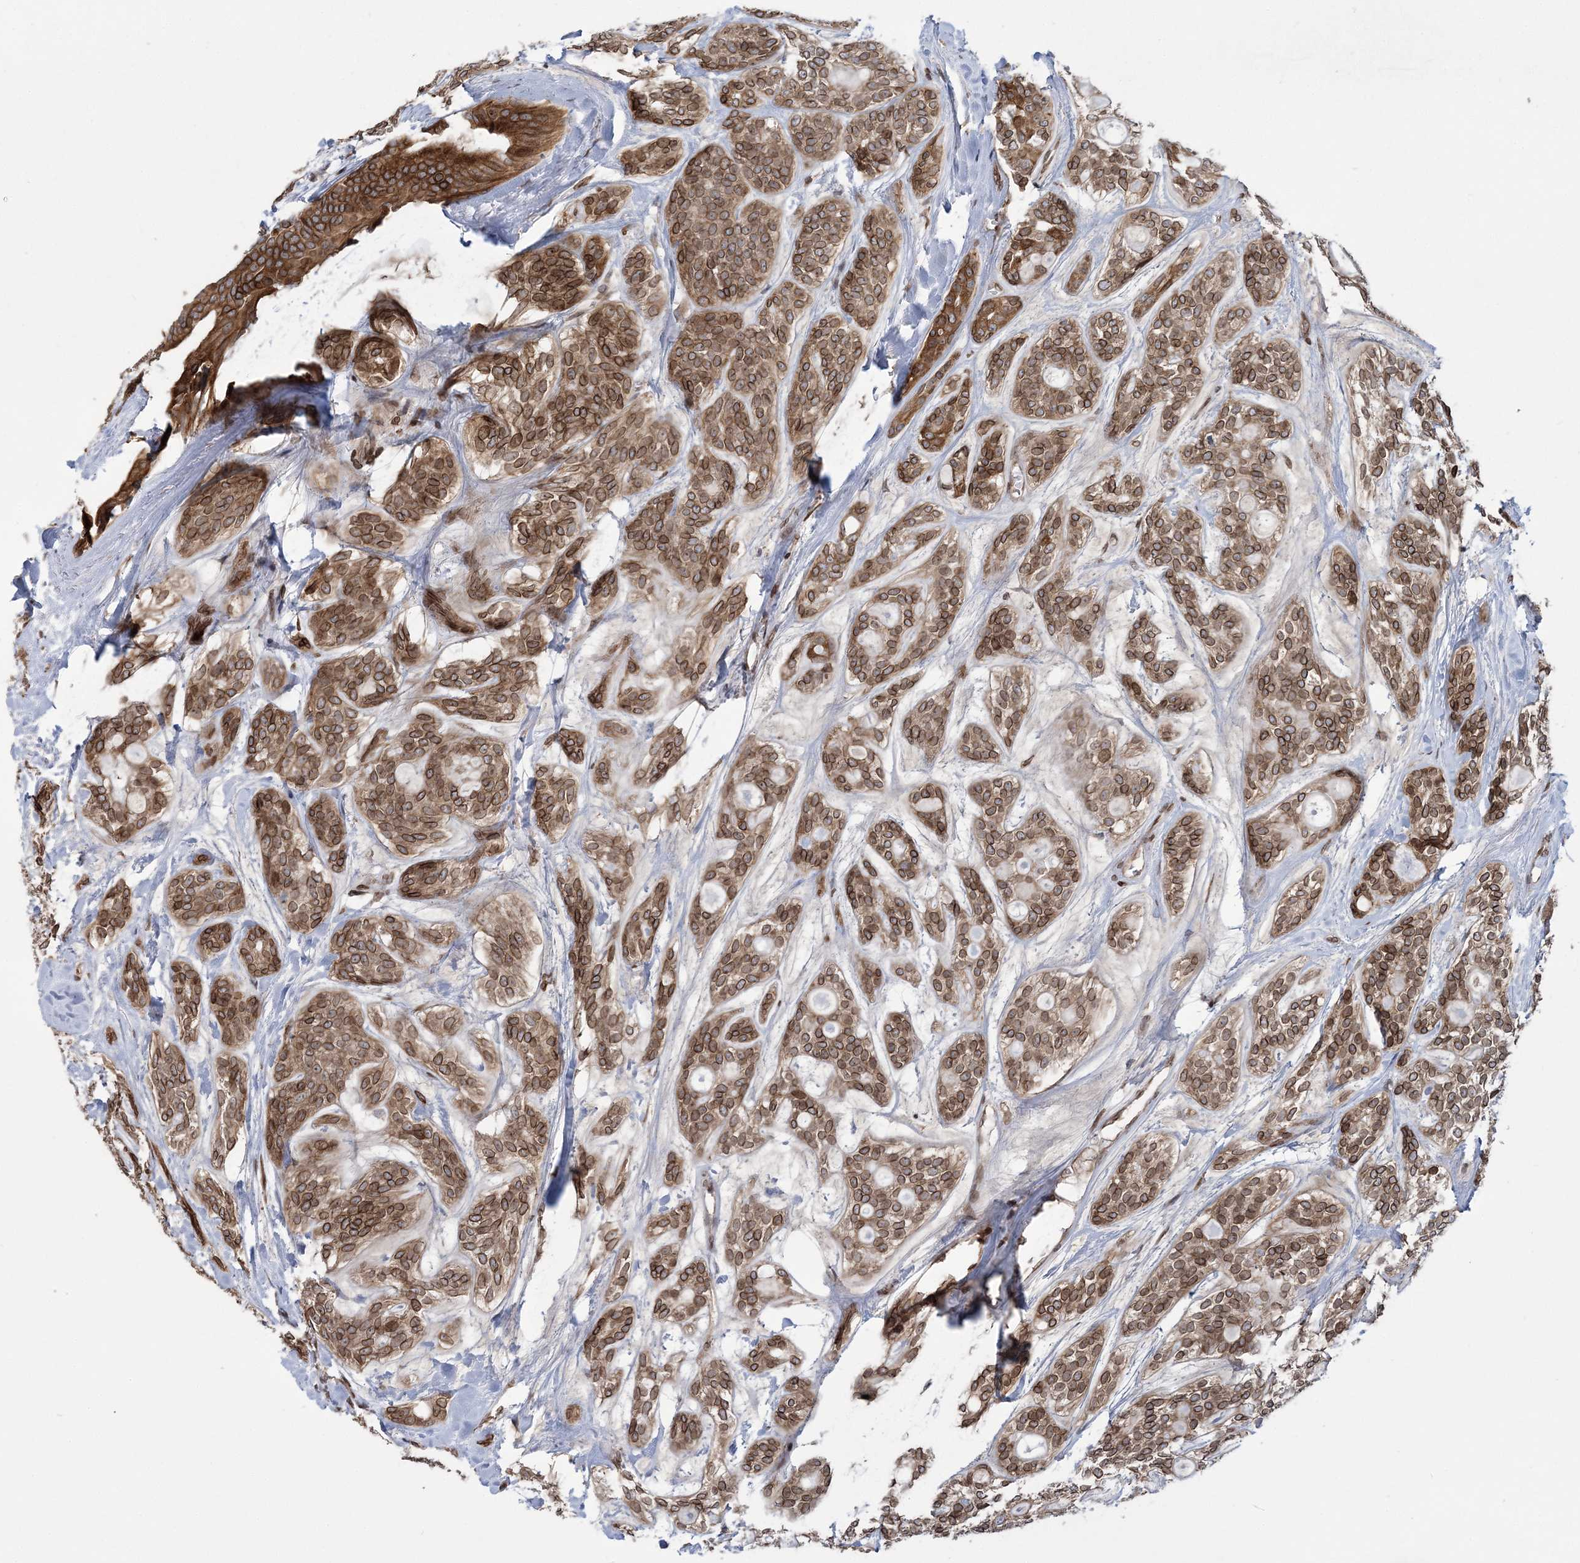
{"staining": {"intensity": "moderate", "quantity": ">75%", "location": "cytoplasmic/membranous,nuclear"}, "tissue": "head and neck cancer", "cell_type": "Tumor cells", "image_type": "cancer", "snomed": [{"axis": "morphology", "description": "Adenocarcinoma, NOS"}, {"axis": "topography", "description": "Head-Neck"}], "caption": "Protein expression analysis of head and neck adenocarcinoma reveals moderate cytoplasmic/membranous and nuclear expression in approximately >75% of tumor cells.", "gene": "DNAJC27", "patient": {"sex": "male", "age": 66}}